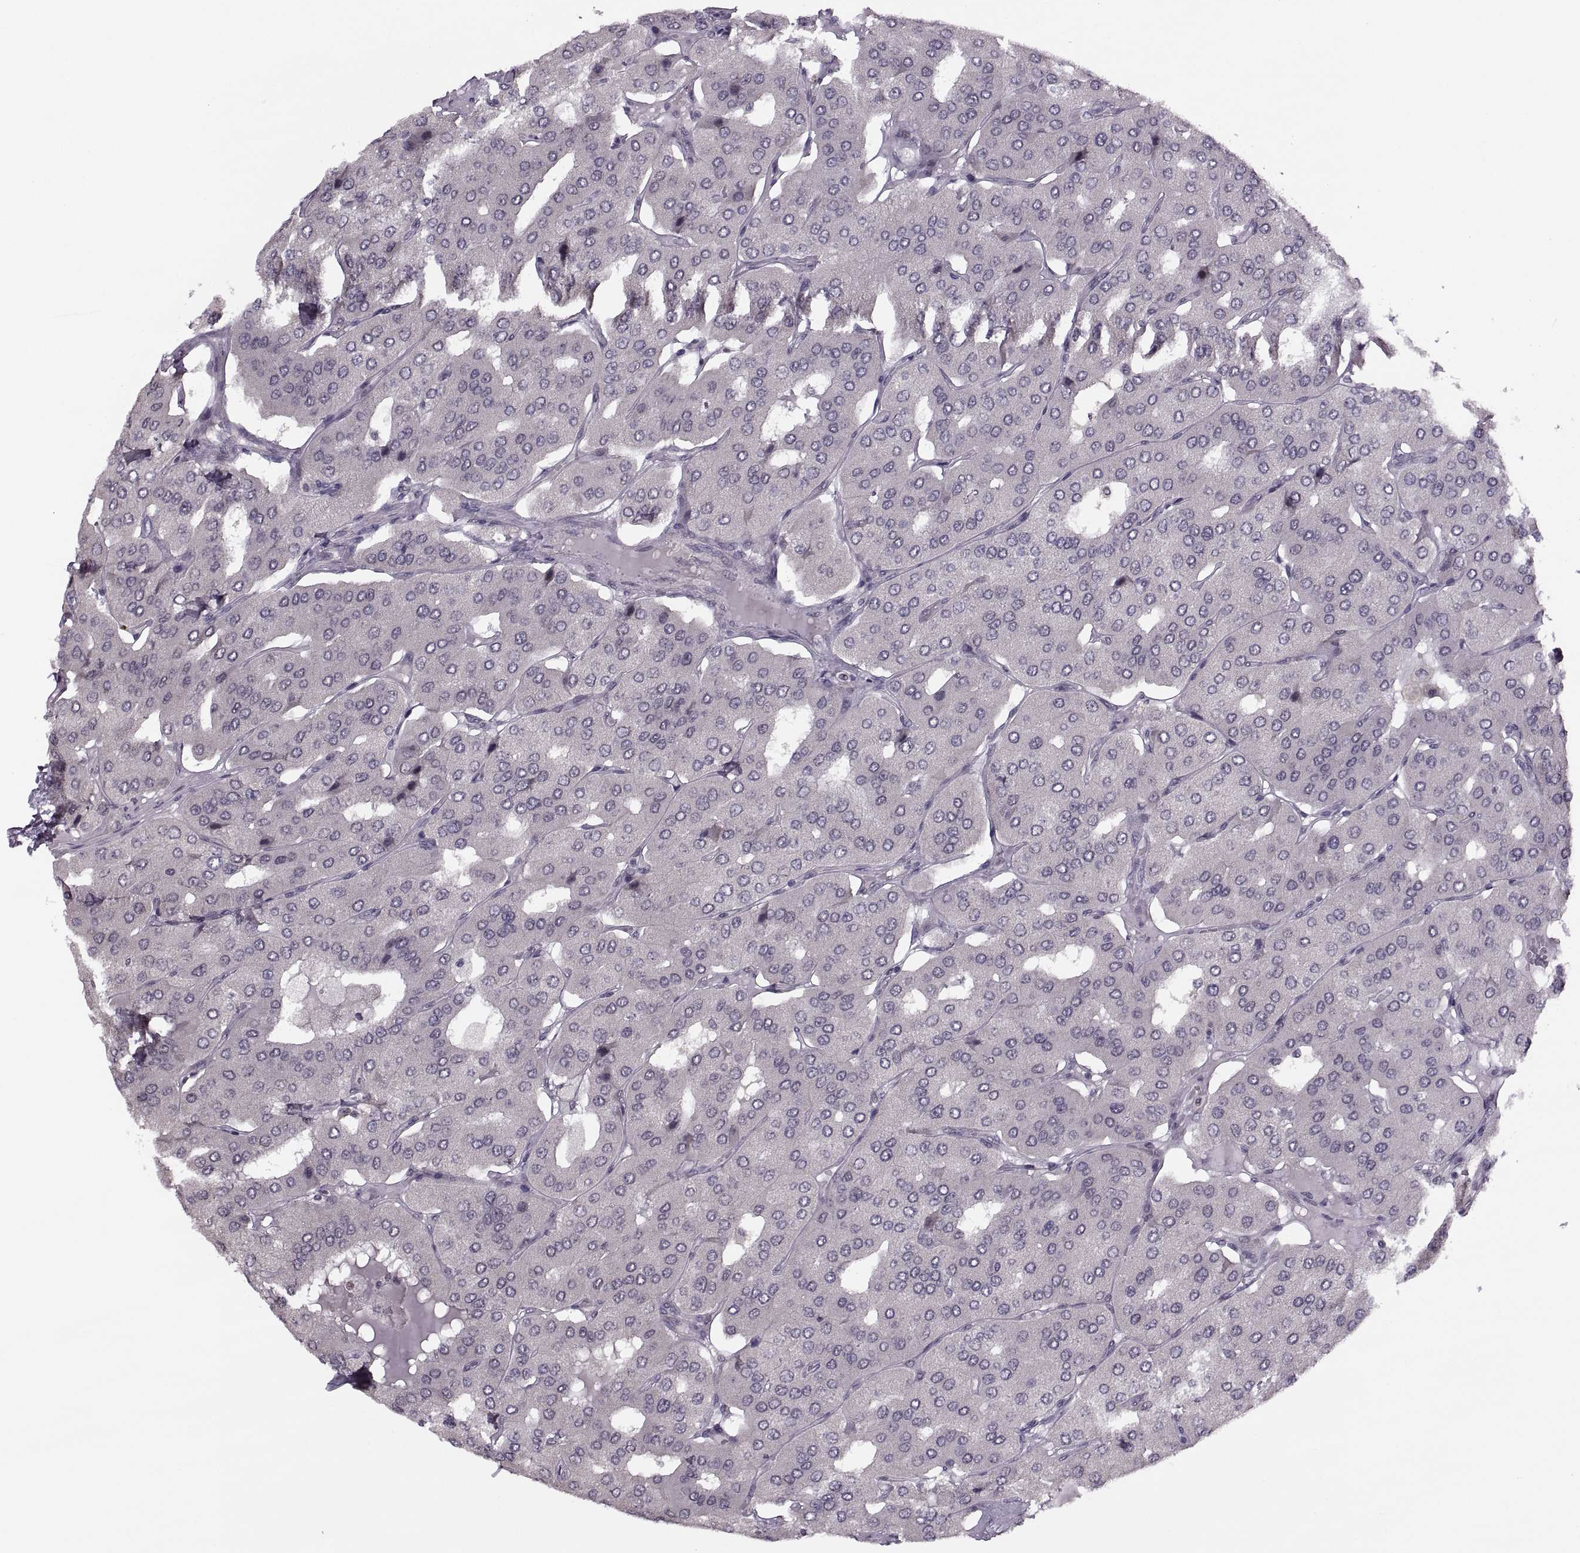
{"staining": {"intensity": "negative", "quantity": "none", "location": "none"}, "tissue": "parathyroid gland", "cell_type": "Glandular cells", "image_type": "normal", "snomed": [{"axis": "morphology", "description": "Normal tissue, NOS"}, {"axis": "morphology", "description": "Adenoma, NOS"}, {"axis": "topography", "description": "Parathyroid gland"}], "caption": "IHC histopathology image of benign parathyroid gland: human parathyroid gland stained with DAB (3,3'-diaminobenzidine) reveals no significant protein staining in glandular cells. (DAB immunohistochemistry (IHC), high magnification).", "gene": "LUZP2", "patient": {"sex": "female", "age": 86}}